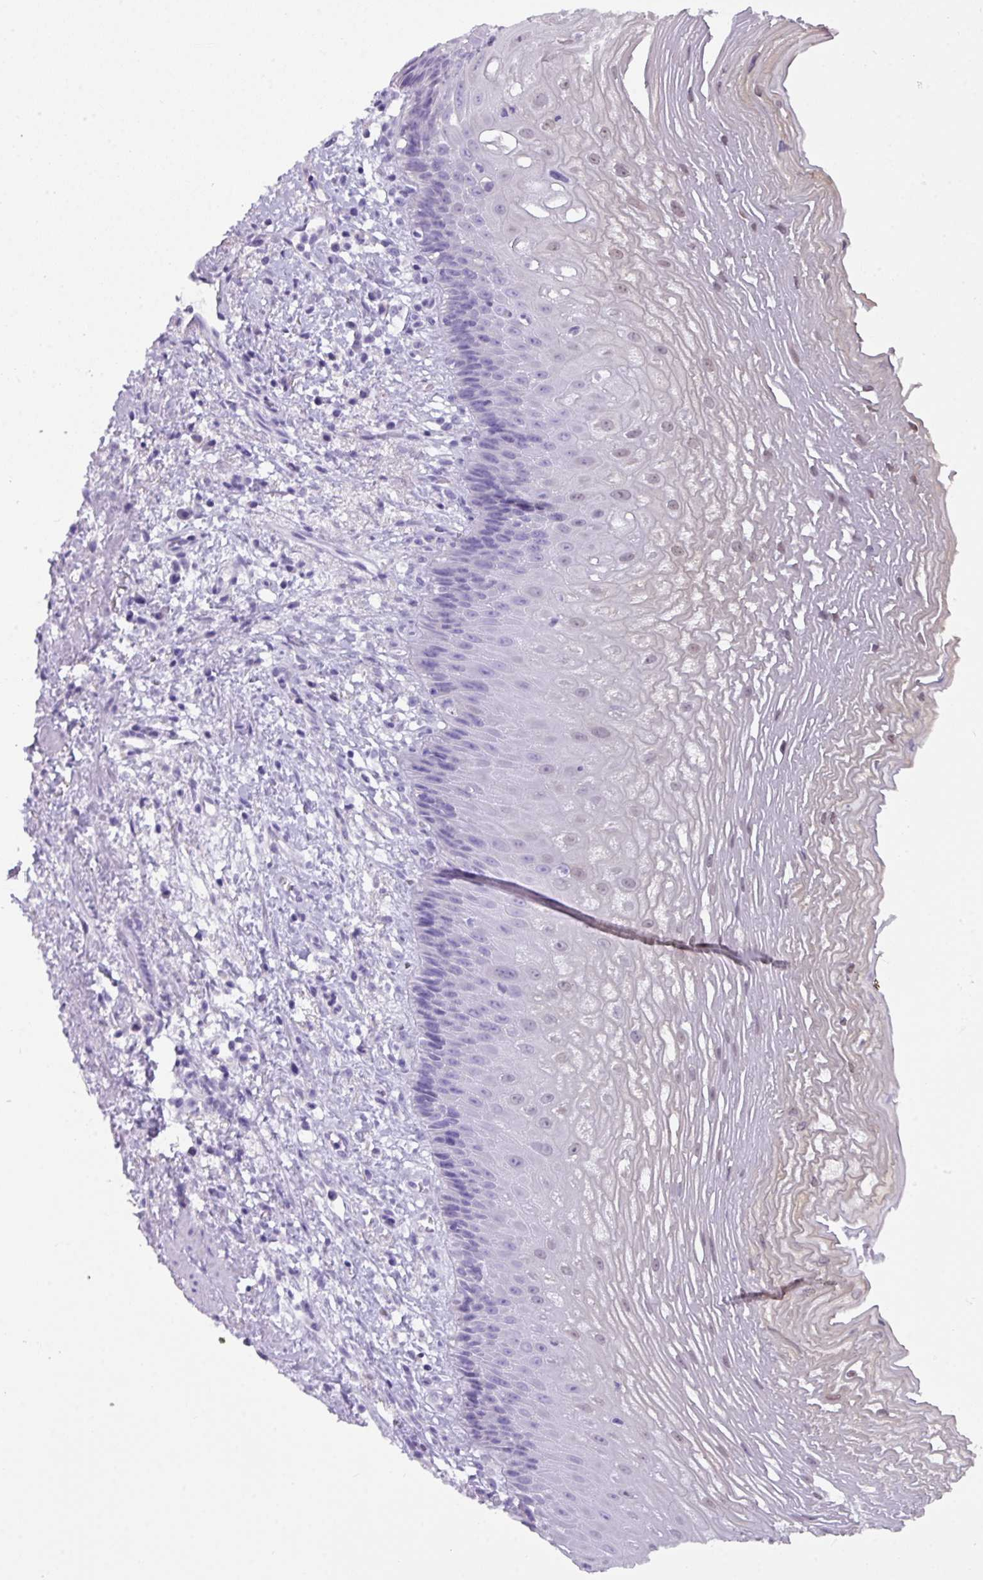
{"staining": {"intensity": "weak", "quantity": "25%-75%", "location": "cytoplasmic/membranous,nuclear"}, "tissue": "esophagus", "cell_type": "Squamous epithelial cells", "image_type": "normal", "snomed": [{"axis": "morphology", "description": "Normal tissue, NOS"}, {"axis": "topography", "description": "Esophagus"}], "caption": "Immunohistochemical staining of benign esophagus reveals weak cytoplasmic/membranous,nuclear protein expression in approximately 25%-75% of squamous epithelial cells.", "gene": "NCCRP1", "patient": {"sex": "male", "age": 60}}